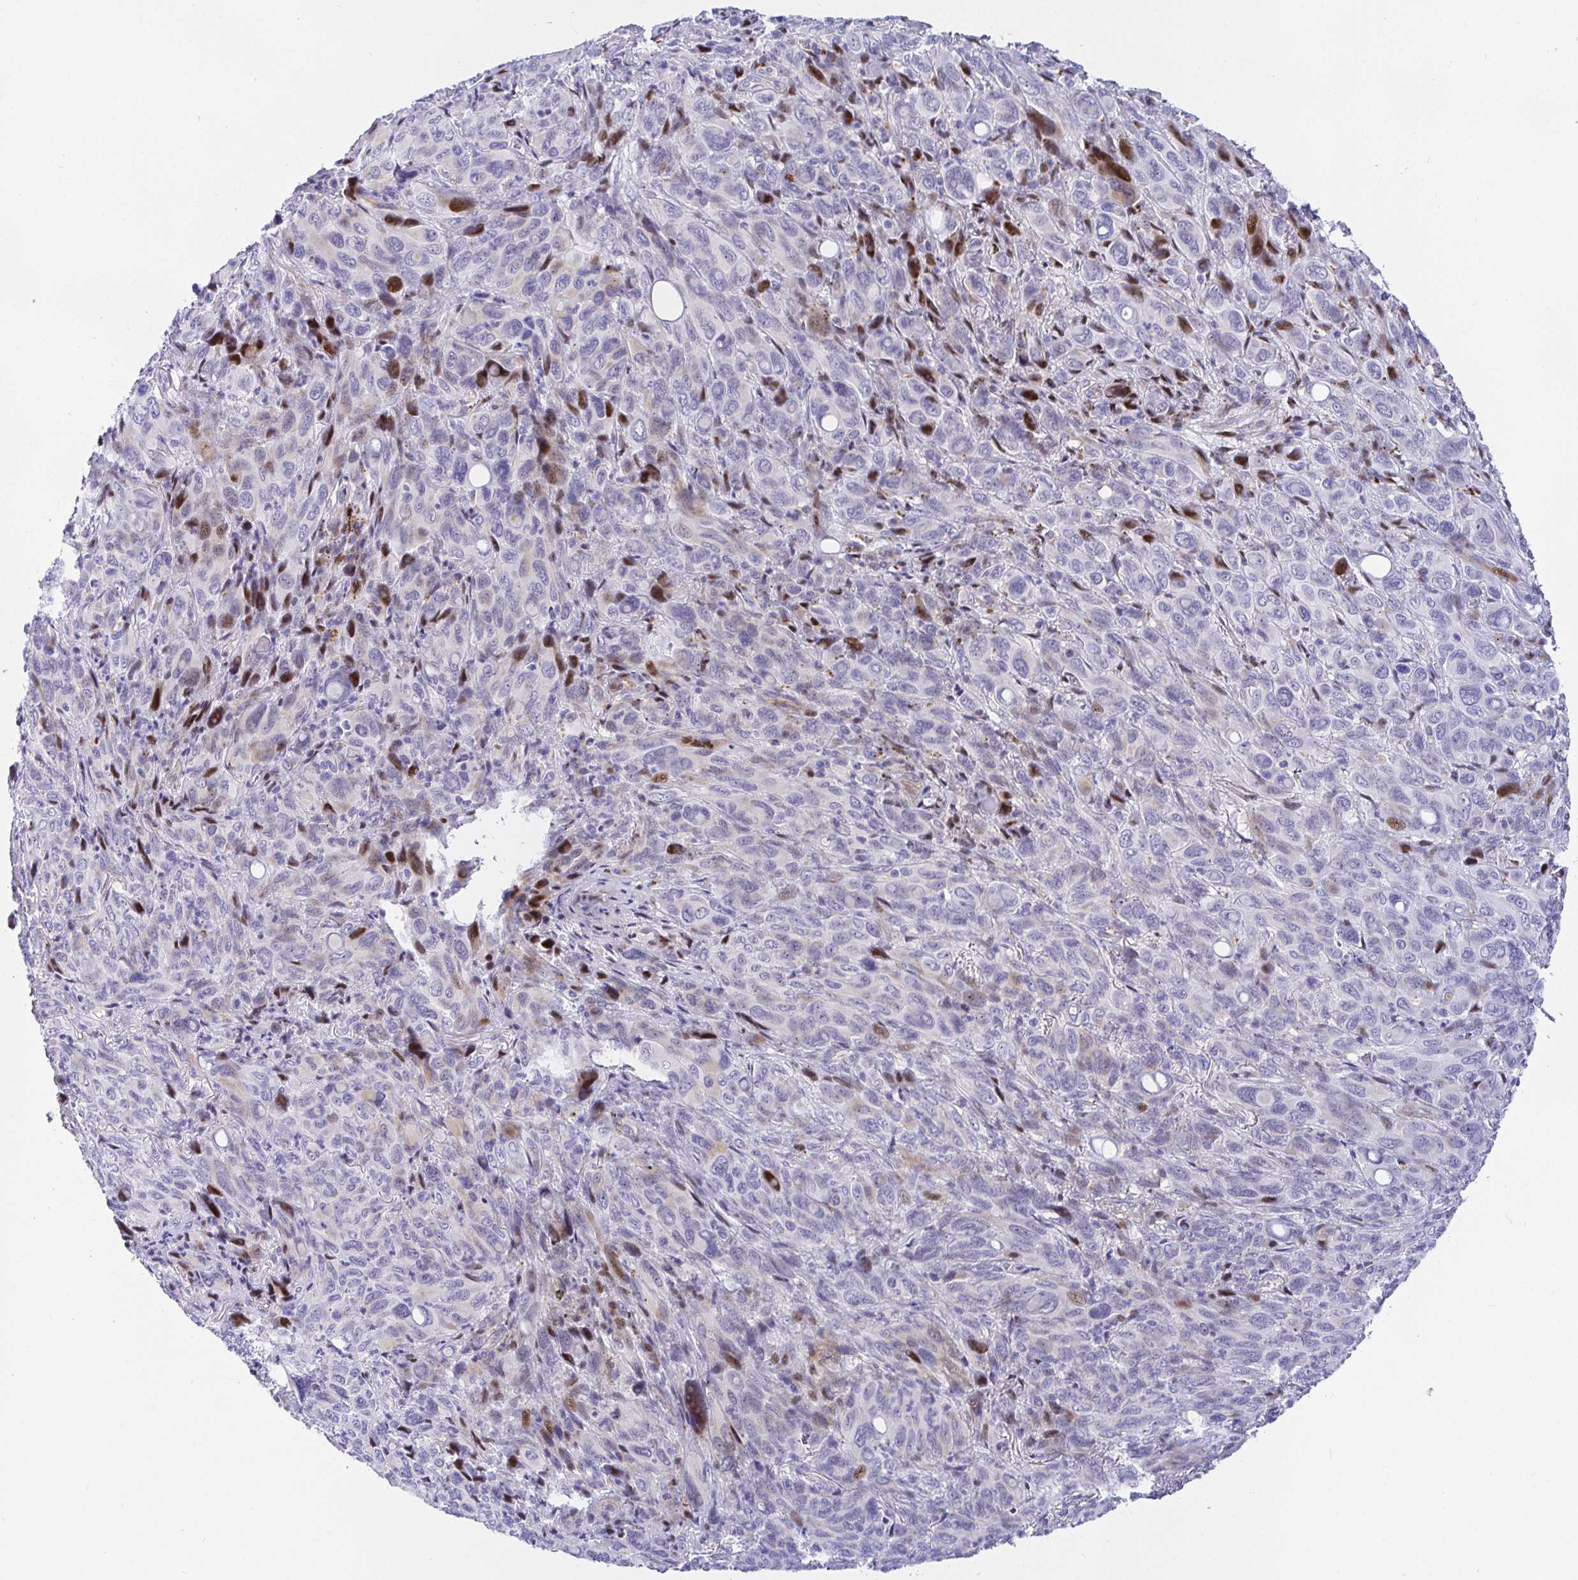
{"staining": {"intensity": "moderate", "quantity": "<25%", "location": "nuclear"}, "tissue": "melanoma", "cell_type": "Tumor cells", "image_type": "cancer", "snomed": [{"axis": "morphology", "description": "Malignant melanoma, Metastatic site"}, {"axis": "topography", "description": "Lung"}], "caption": "Malignant melanoma (metastatic site) was stained to show a protein in brown. There is low levels of moderate nuclear positivity in about <25% of tumor cells. The protein is shown in brown color, while the nuclei are stained blue.", "gene": "KBTBD13", "patient": {"sex": "male", "age": 48}}